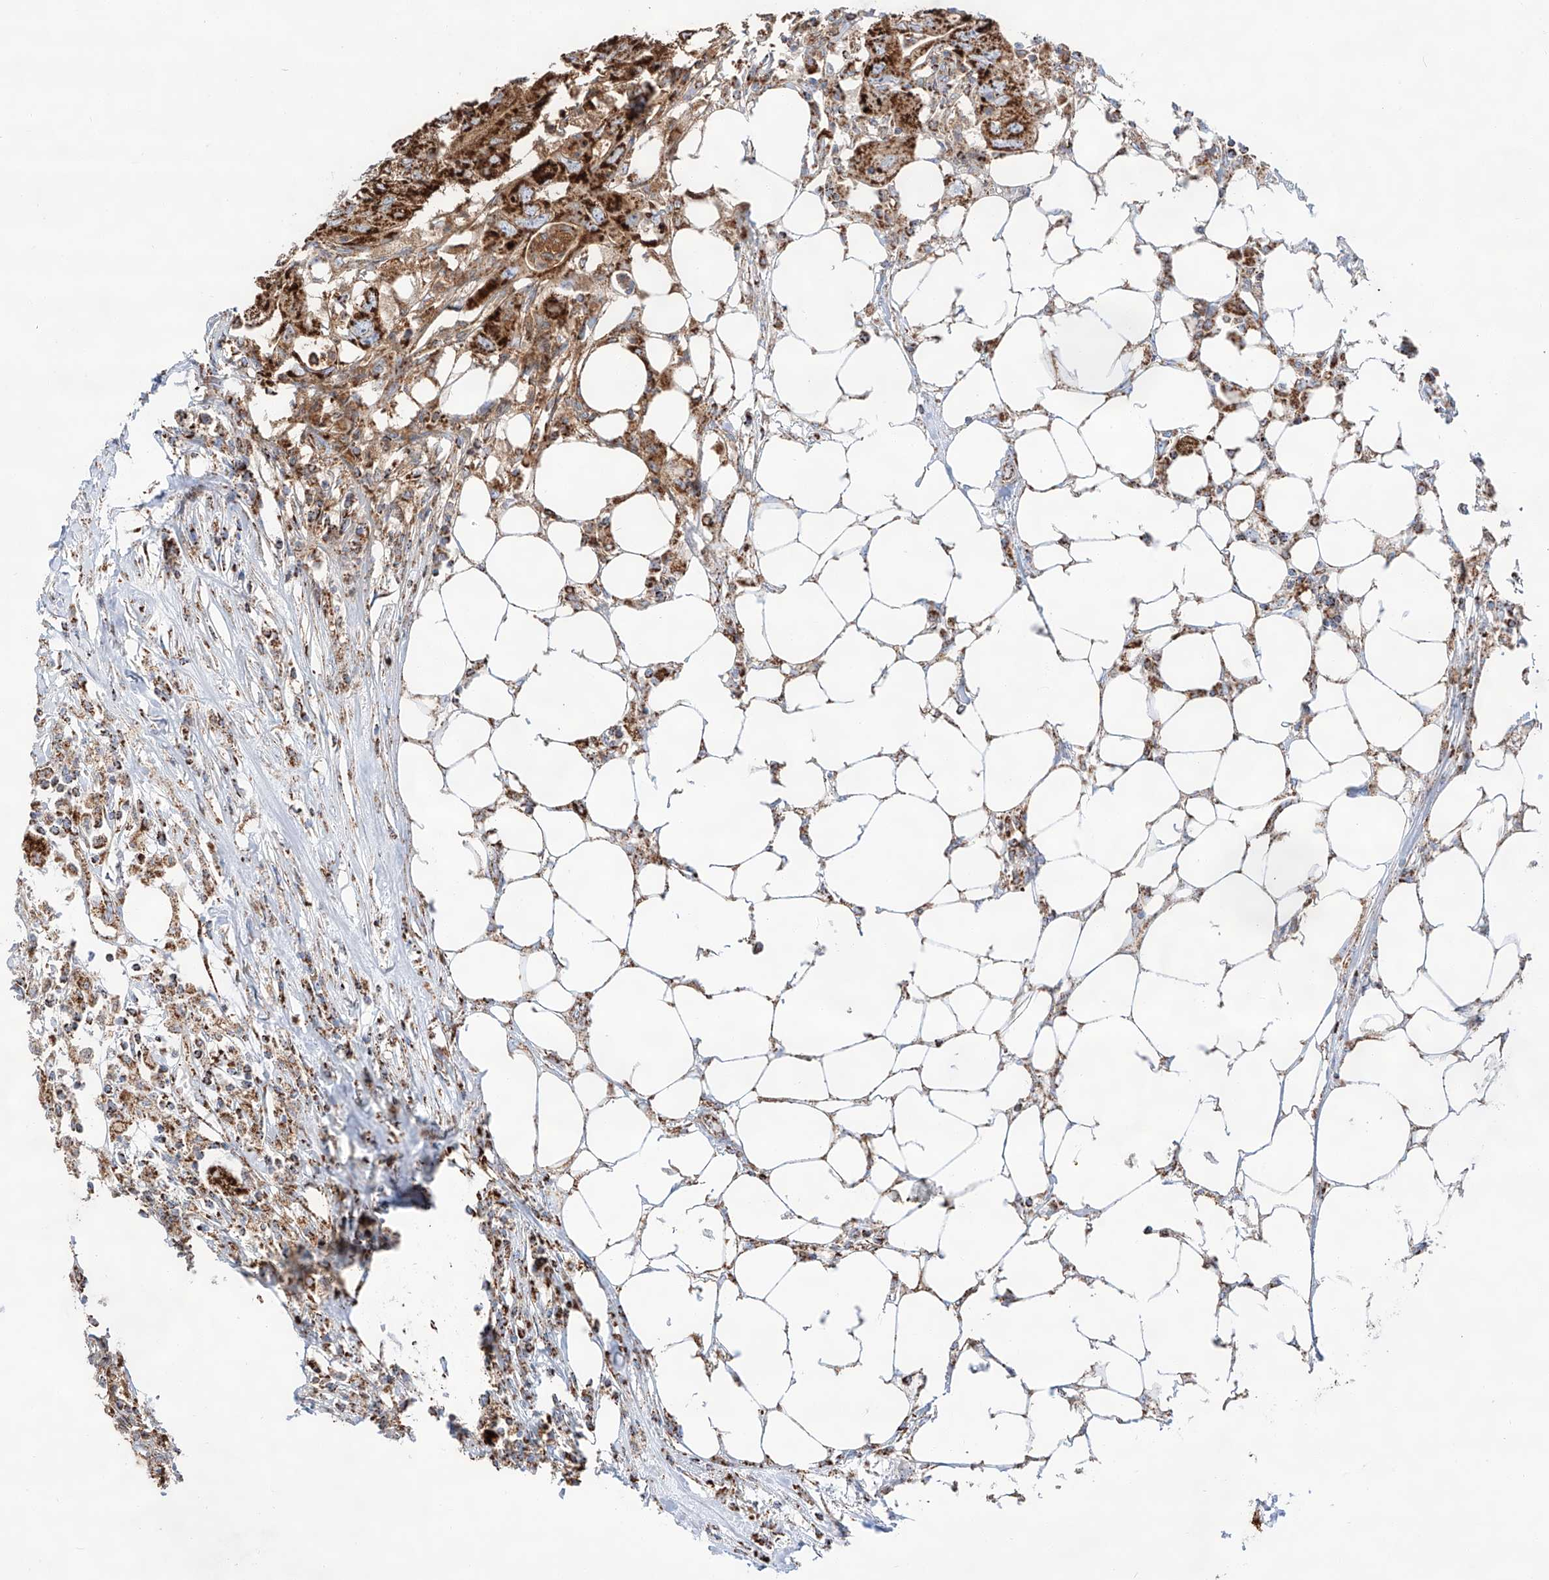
{"staining": {"intensity": "strong", "quantity": ">75%", "location": "cytoplasmic/membranous"}, "tissue": "colorectal cancer", "cell_type": "Tumor cells", "image_type": "cancer", "snomed": [{"axis": "morphology", "description": "Adenocarcinoma, NOS"}, {"axis": "topography", "description": "Colon"}], "caption": "A micrograph of human adenocarcinoma (colorectal) stained for a protein reveals strong cytoplasmic/membranous brown staining in tumor cells.", "gene": "TTC27", "patient": {"sex": "male", "age": 71}}